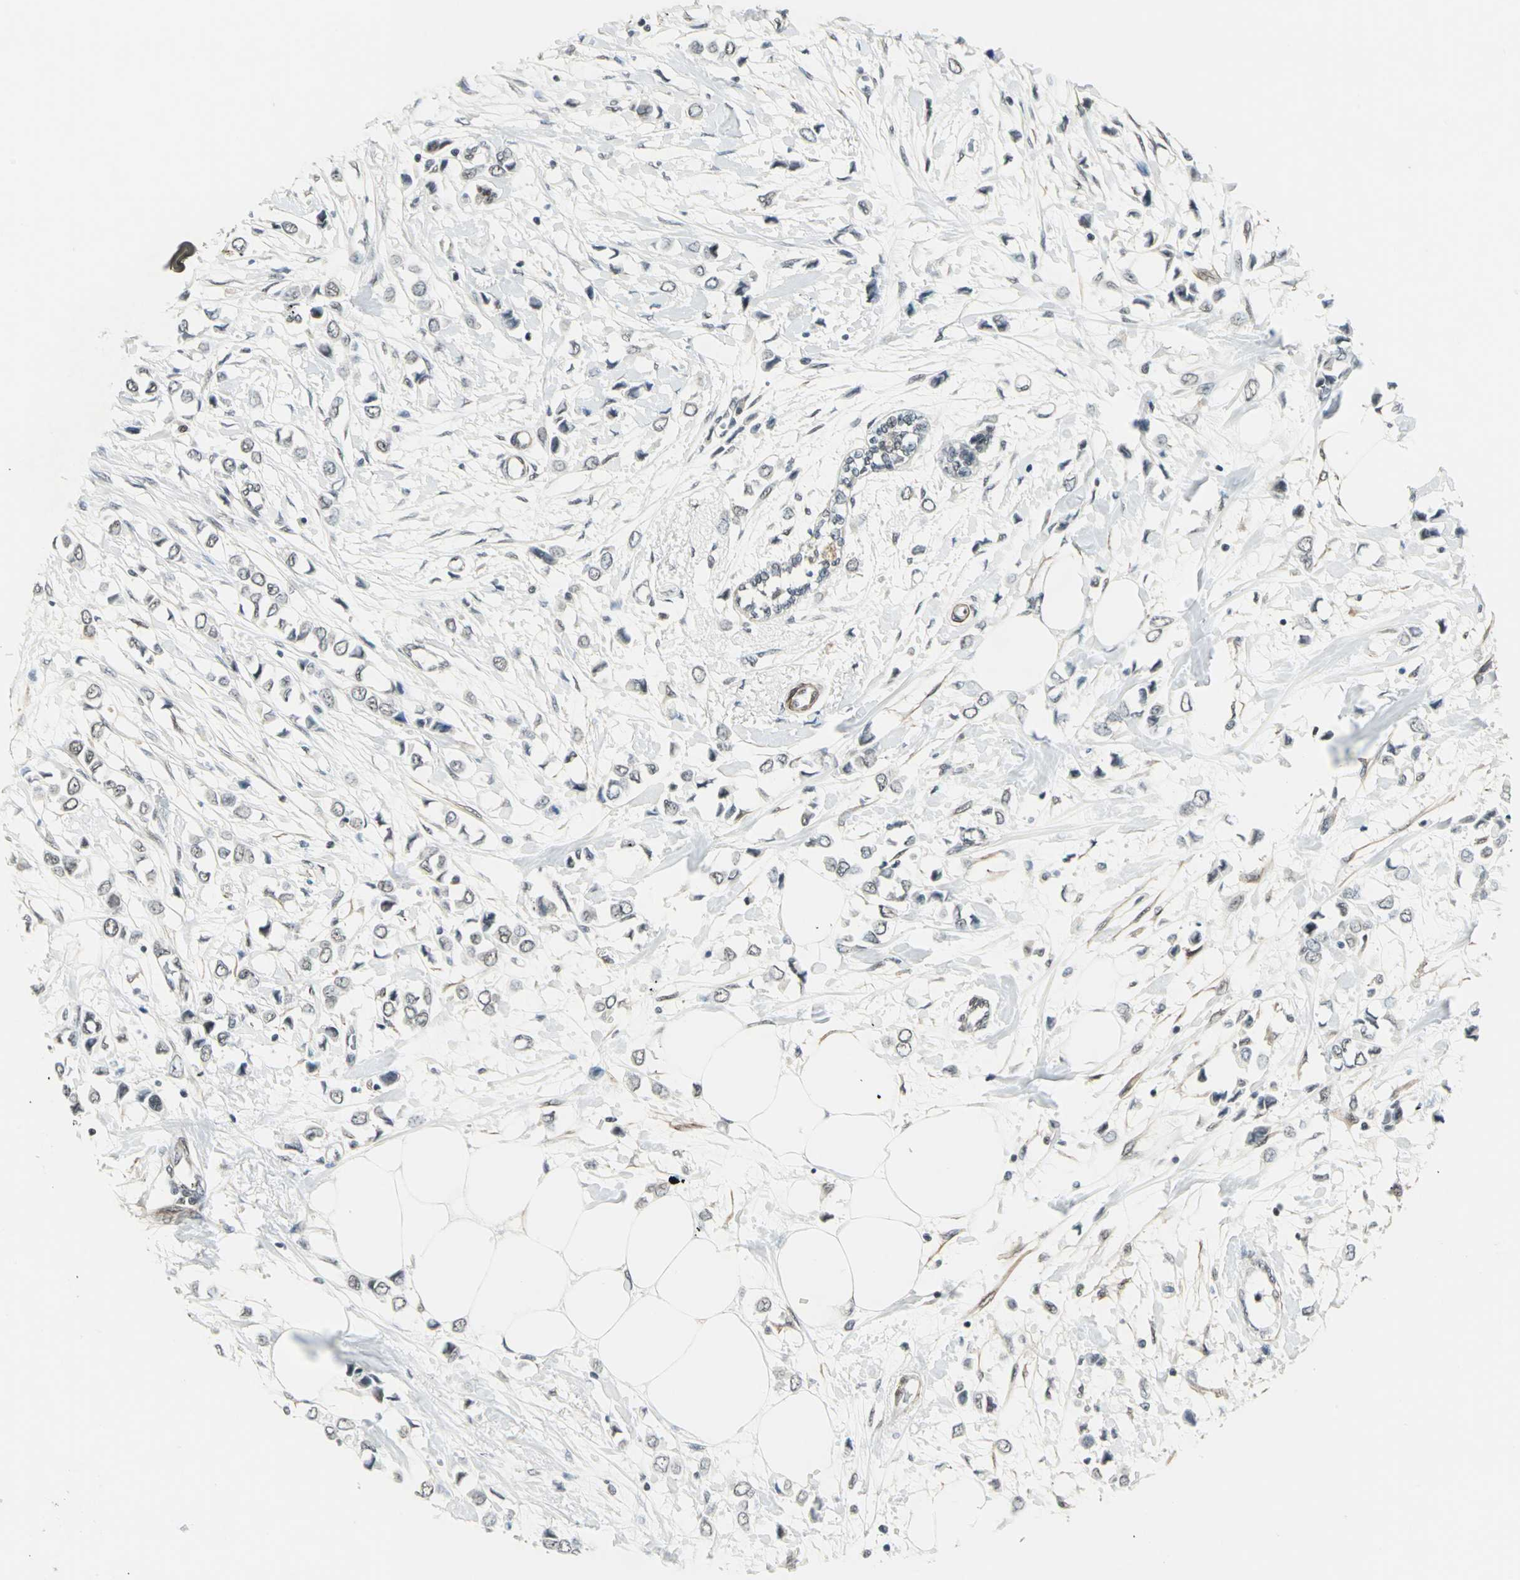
{"staining": {"intensity": "negative", "quantity": "none", "location": "none"}, "tissue": "breast cancer", "cell_type": "Tumor cells", "image_type": "cancer", "snomed": [{"axis": "morphology", "description": "Lobular carcinoma"}, {"axis": "topography", "description": "Breast"}], "caption": "Tumor cells are negative for protein expression in human lobular carcinoma (breast).", "gene": "MTA1", "patient": {"sex": "female", "age": 51}}